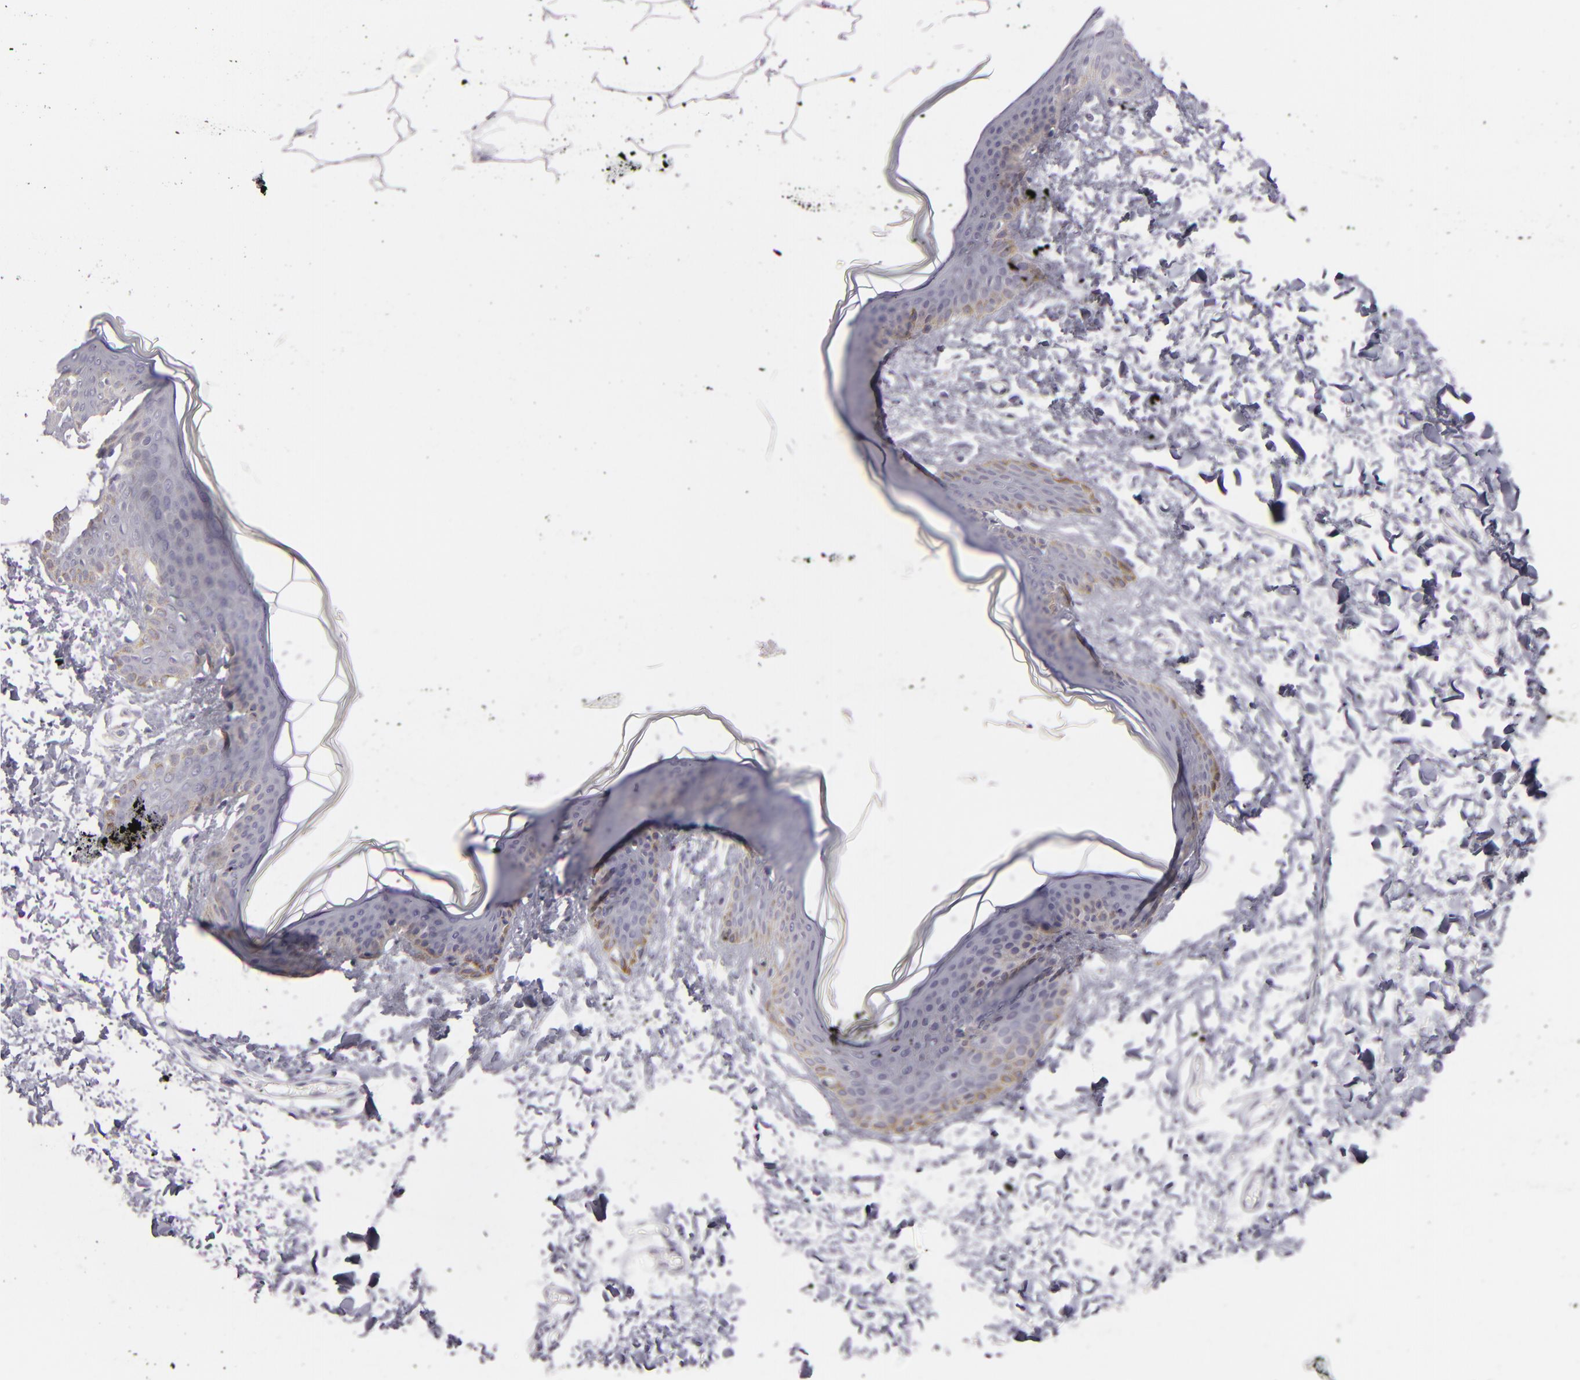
{"staining": {"intensity": "negative", "quantity": "none", "location": "none"}, "tissue": "skin", "cell_type": "Fibroblasts", "image_type": "normal", "snomed": [{"axis": "morphology", "description": "Normal tissue, NOS"}, {"axis": "topography", "description": "Skin"}], "caption": "DAB immunohistochemical staining of normal human skin reveals no significant expression in fibroblasts.", "gene": "CDX2", "patient": {"sex": "female", "age": 17}}